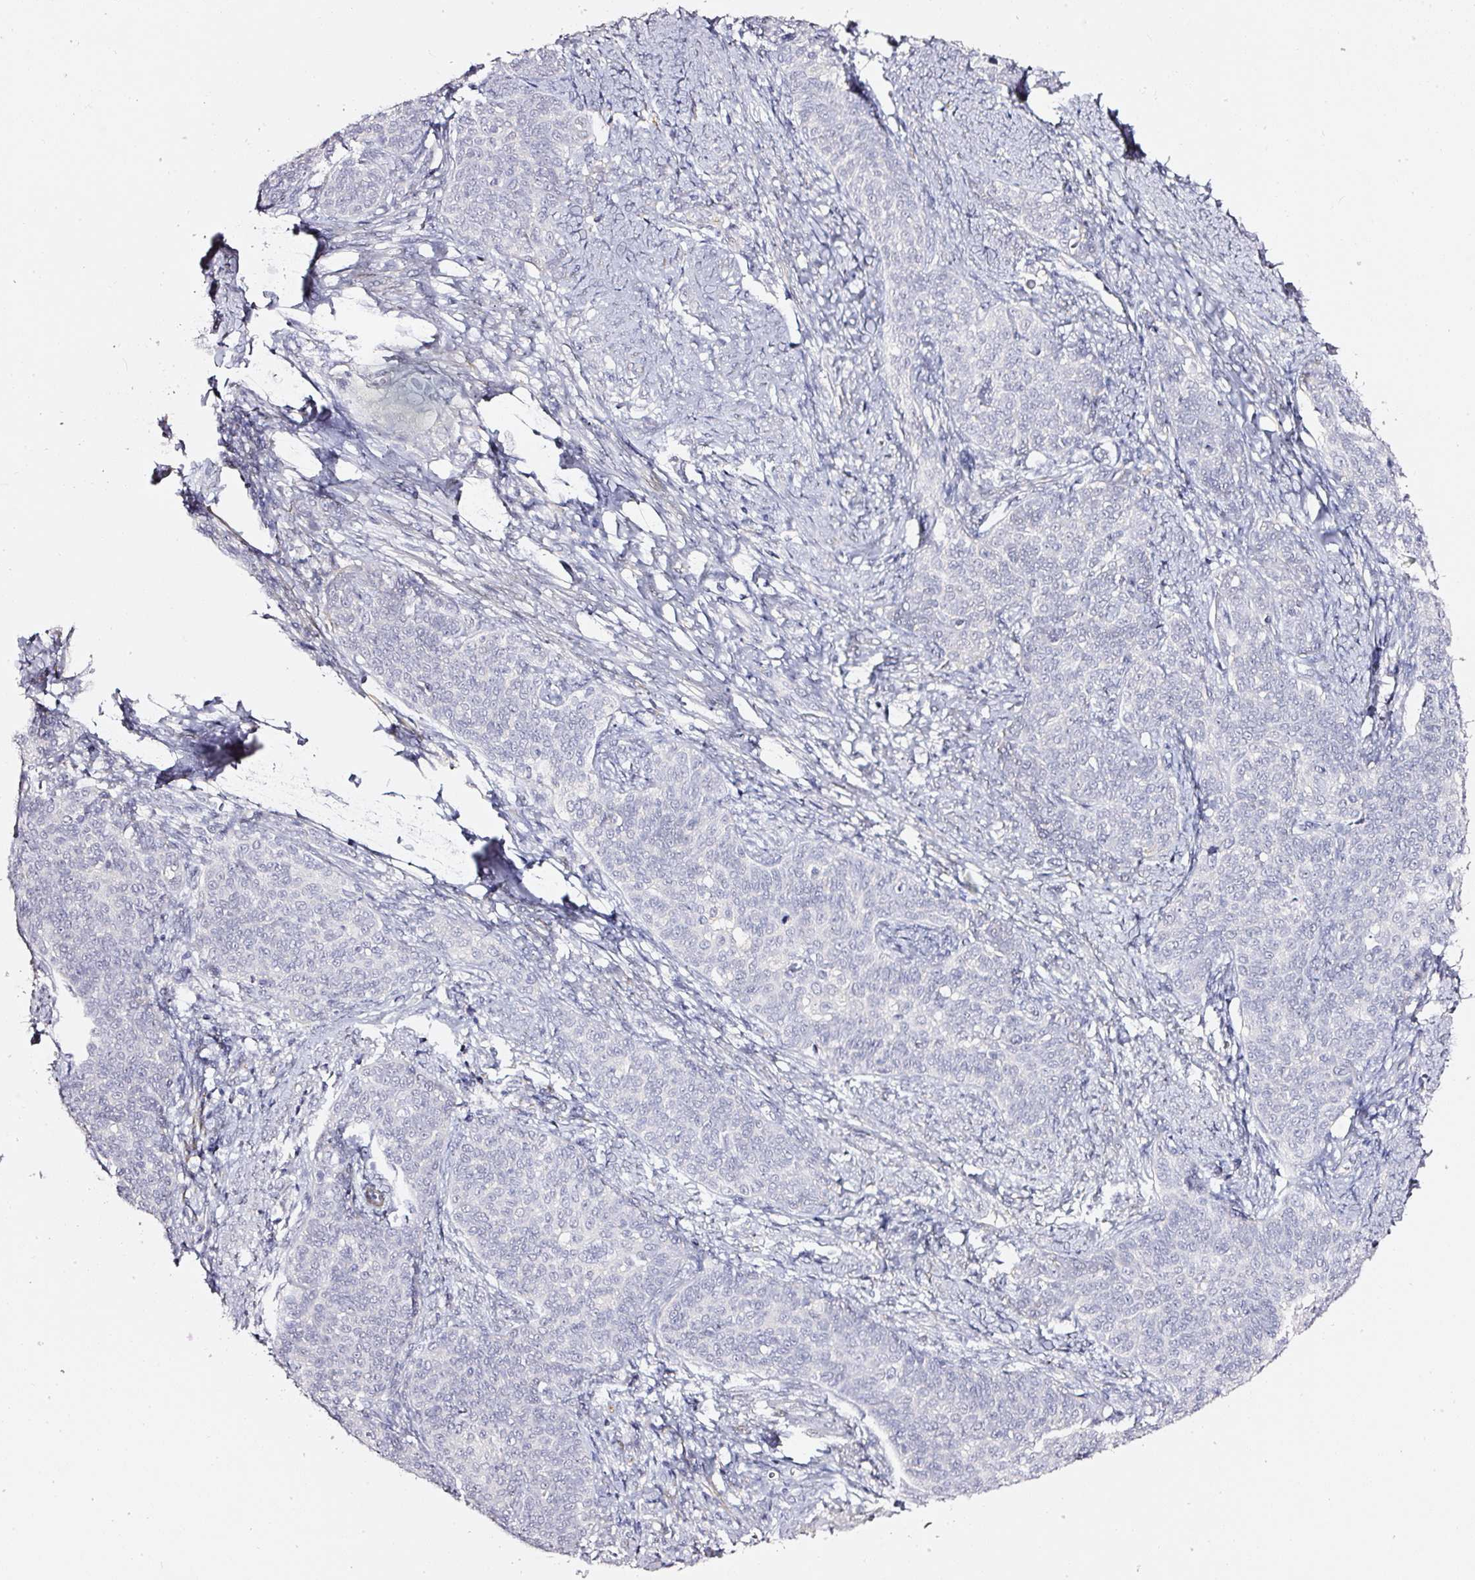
{"staining": {"intensity": "negative", "quantity": "none", "location": "none"}, "tissue": "cervical cancer", "cell_type": "Tumor cells", "image_type": "cancer", "snomed": [{"axis": "morphology", "description": "Squamous cell carcinoma, NOS"}, {"axis": "topography", "description": "Cervix"}], "caption": "Tumor cells are negative for protein expression in human squamous cell carcinoma (cervical). (DAB IHC with hematoxylin counter stain).", "gene": "TOGARAM1", "patient": {"sex": "female", "age": 39}}